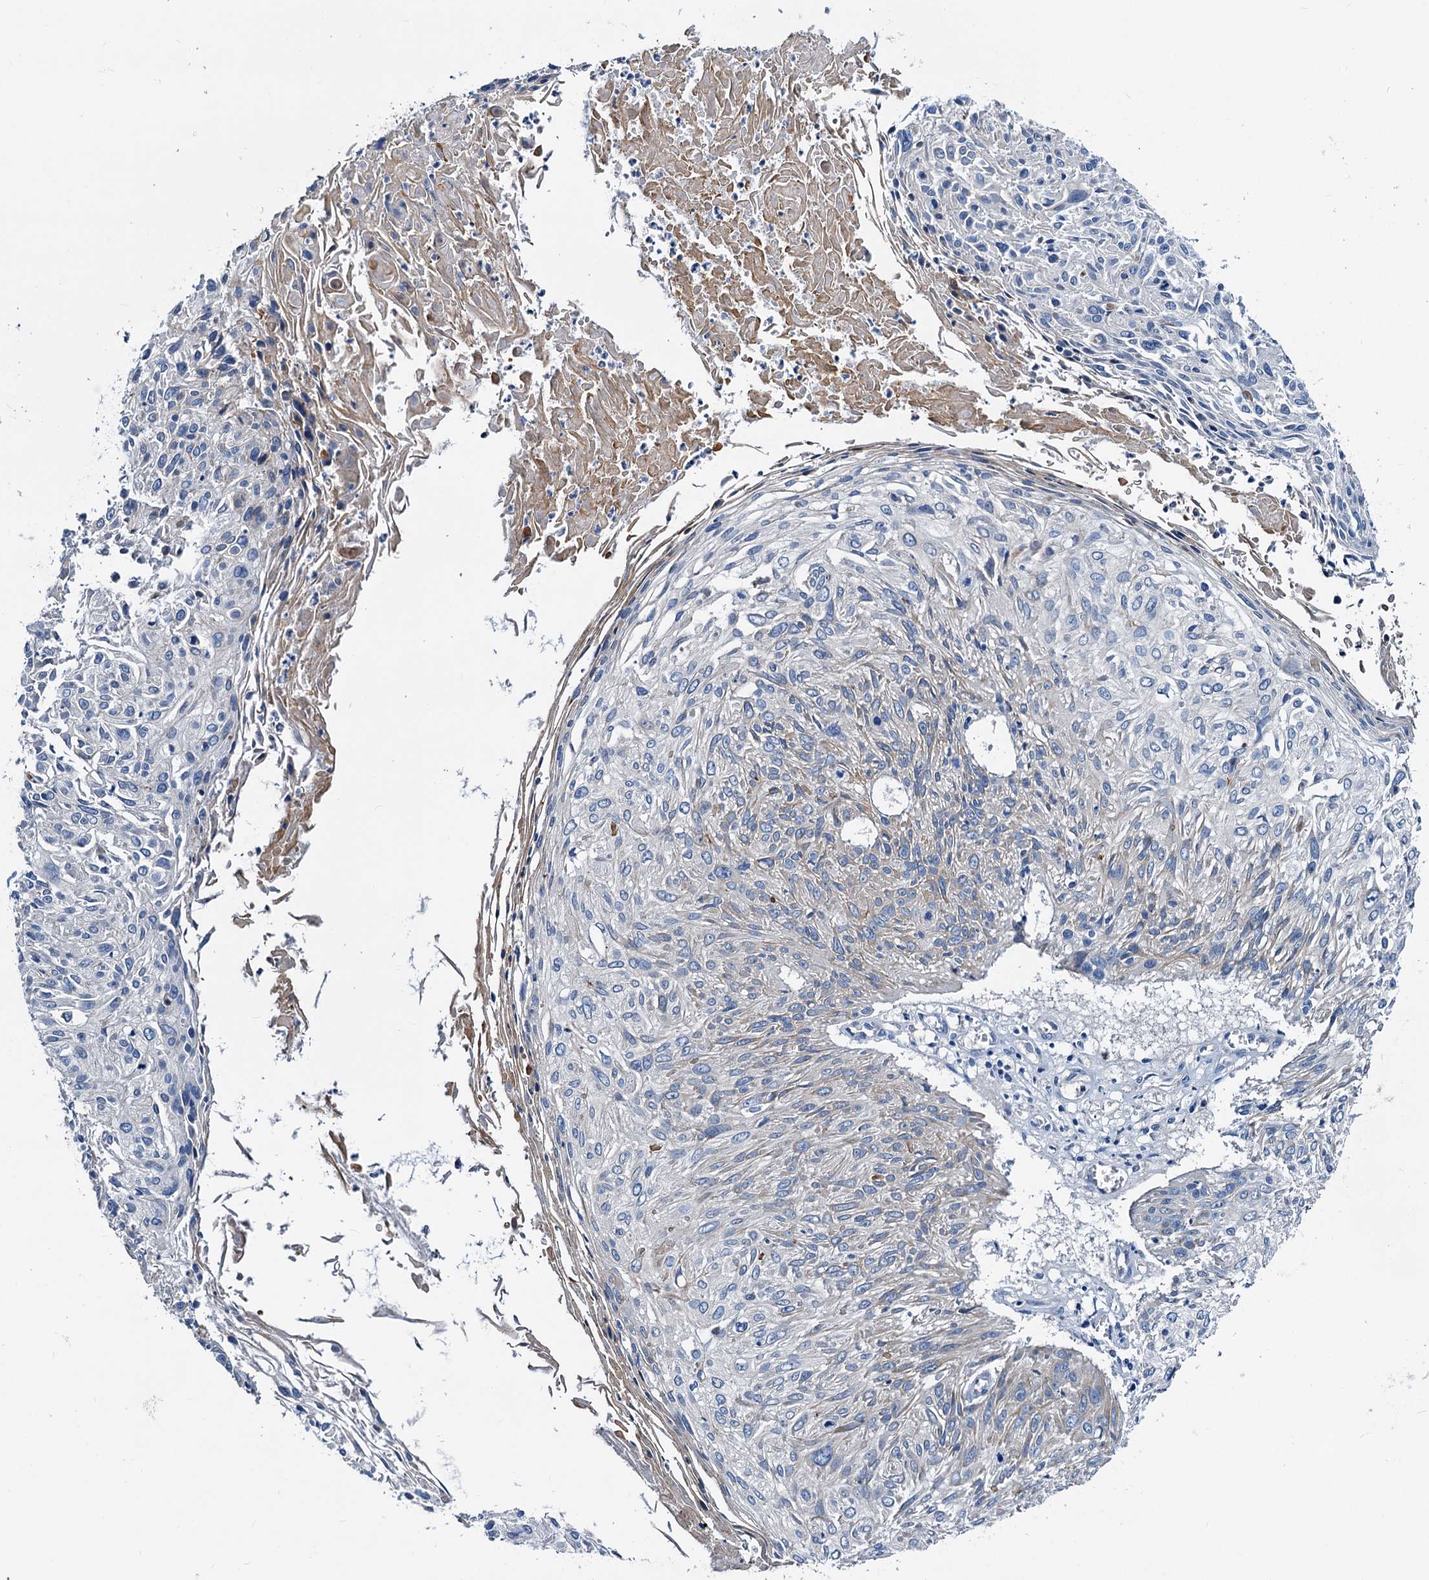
{"staining": {"intensity": "weak", "quantity": "<25%", "location": "cytoplasmic/membranous"}, "tissue": "cervical cancer", "cell_type": "Tumor cells", "image_type": "cancer", "snomed": [{"axis": "morphology", "description": "Squamous cell carcinoma, NOS"}, {"axis": "topography", "description": "Cervix"}], "caption": "An immunohistochemistry histopathology image of cervical squamous cell carcinoma is shown. There is no staining in tumor cells of cervical squamous cell carcinoma.", "gene": "DYDC2", "patient": {"sex": "female", "age": 51}}